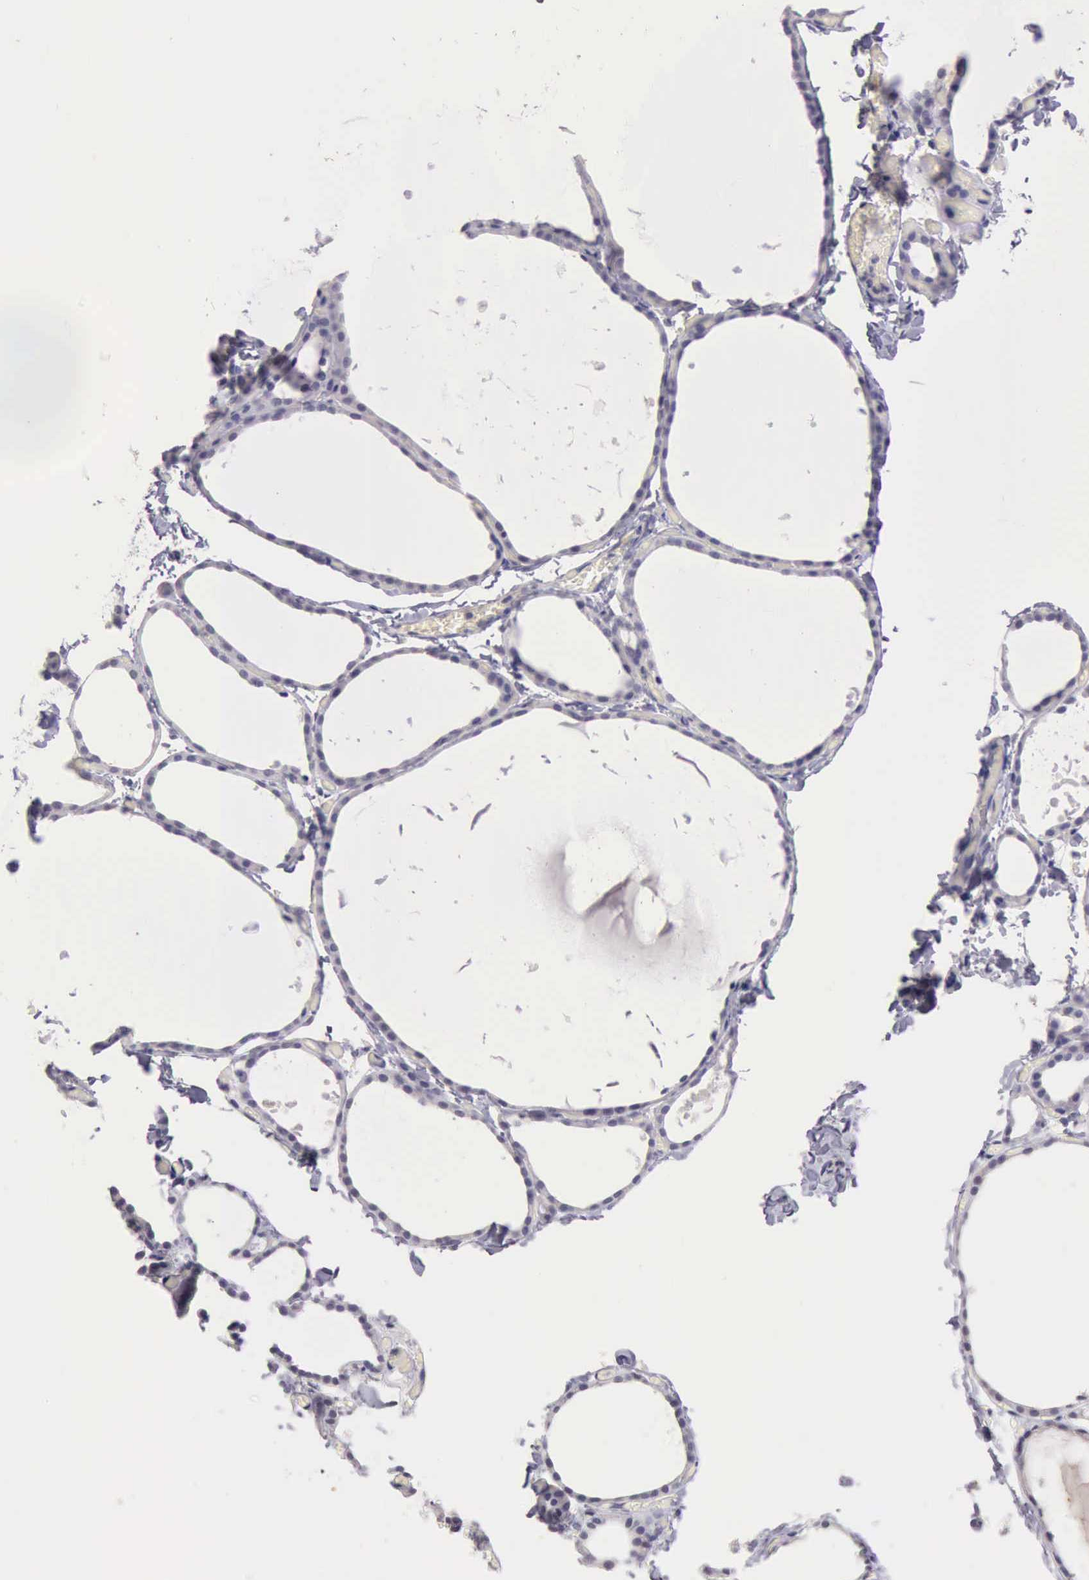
{"staining": {"intensity": "negative", "quantity": "none", "location": "none"}, "tissue": "thyroid gland", "cell_type": "Glandular cells", "image_type": "normal", "snomed": [{"axis": "morphology", "description": "Normal tissue, NOS"}, {"axis": "topography", "description": "Thyroid gland"}], "caption": "The image exhibits no staining of glandular cells in normal thyroid gland.", "gene": "KCND1", "patient": {"sex": "female", "age": 22}}